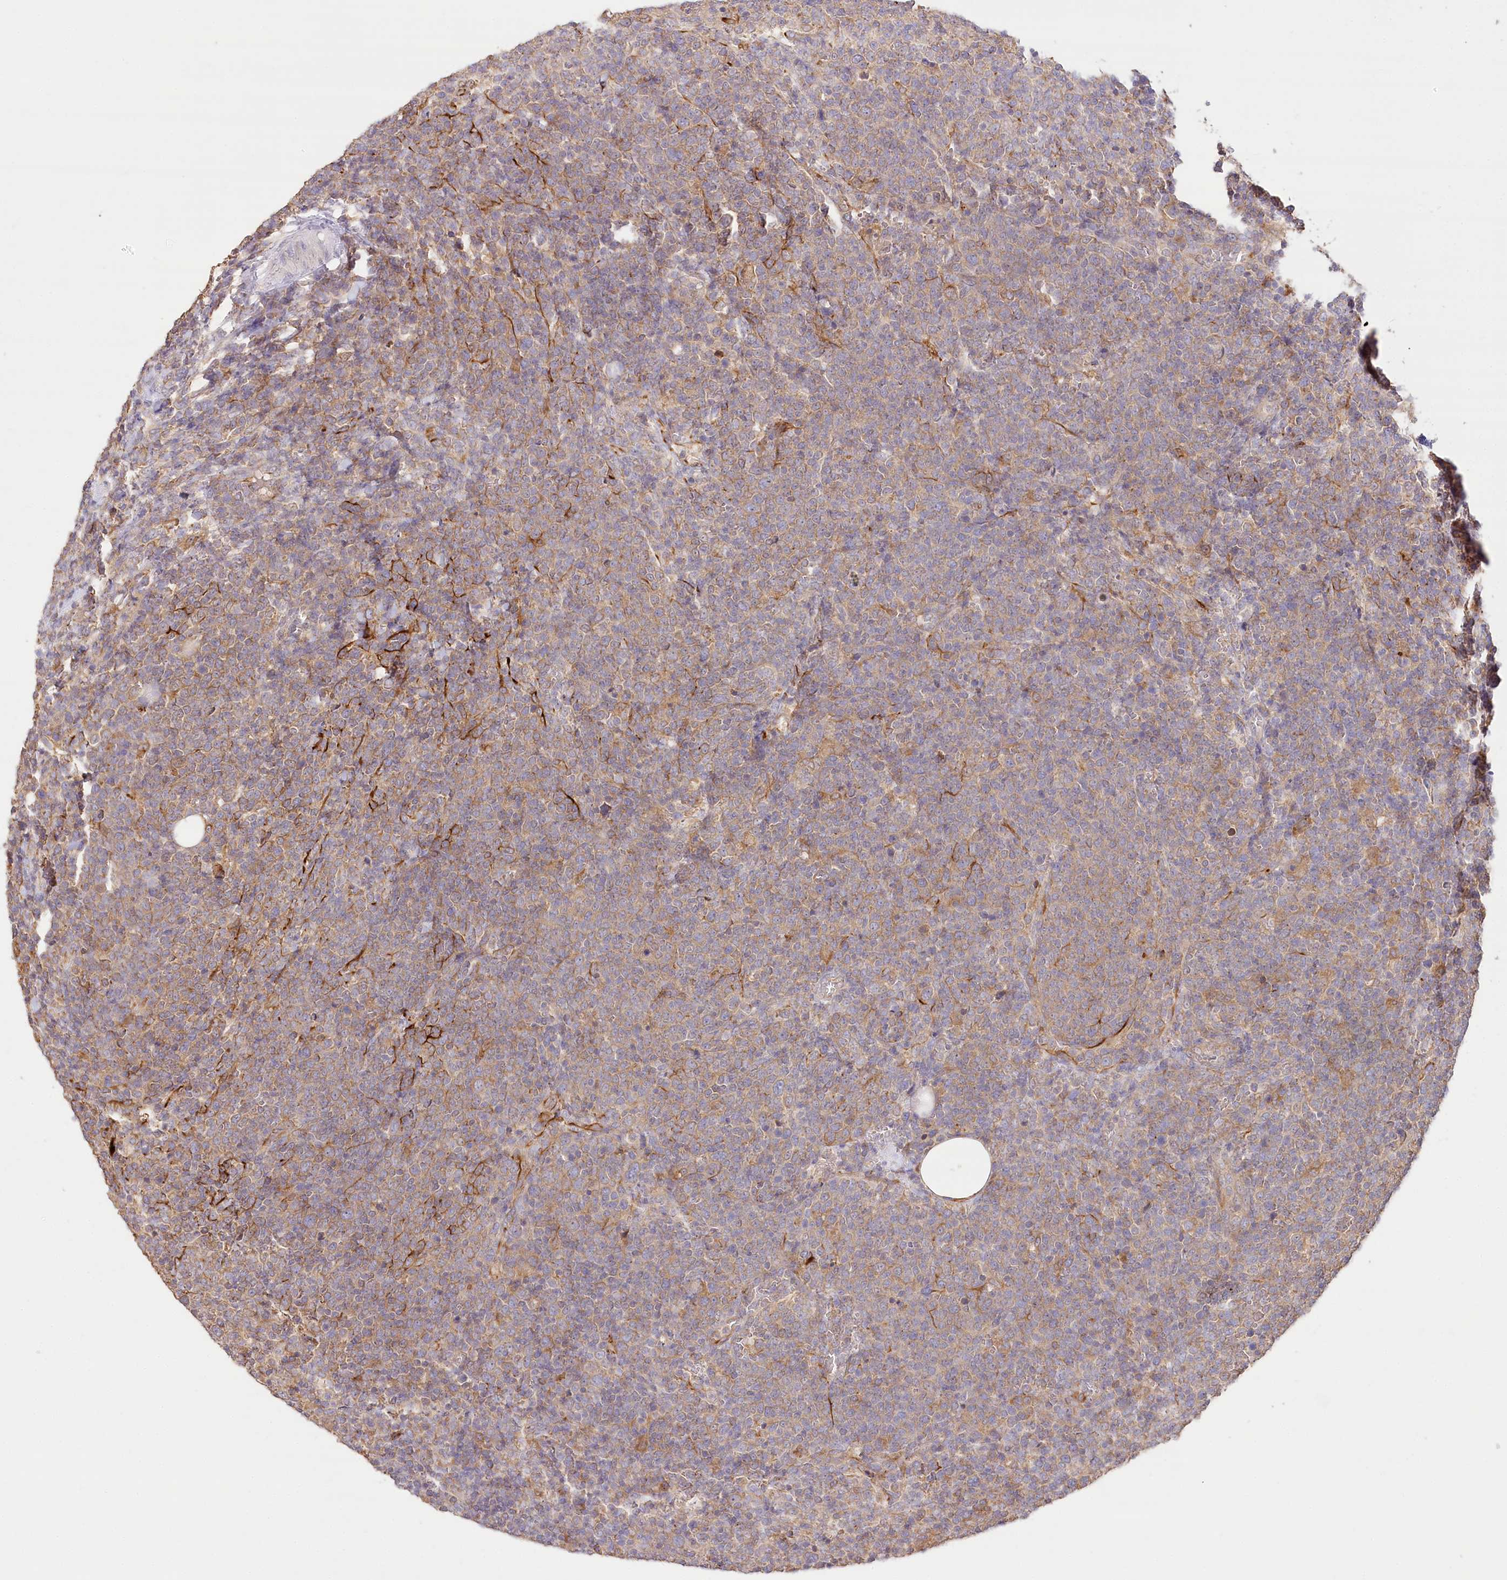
{"staining": {"intensity": "moderate", "quantity": "25%-75%", "location": "cytoplasmic/membranous"}, "tissue": "lymphoma", "cell_type": "Tumor cells", "image_type": "cancer", "snomed": [{"axis": "morphology", "description": "Malignant lymphoma, non-Hodgkin's type, High grade"}, {"axis": "topography", "description": "Lymph node"}], "caption": "Protein expression analysis of malignant lymphoma, non-Hodgkin's type (high-grade) exhibits moderate cytoplasmic/membranous staining in about 25%-75% of tumor cells. Nuclei are stained in blue.", "gene": "DMXL1", "patient": {"sex": "male", "age": 61}}